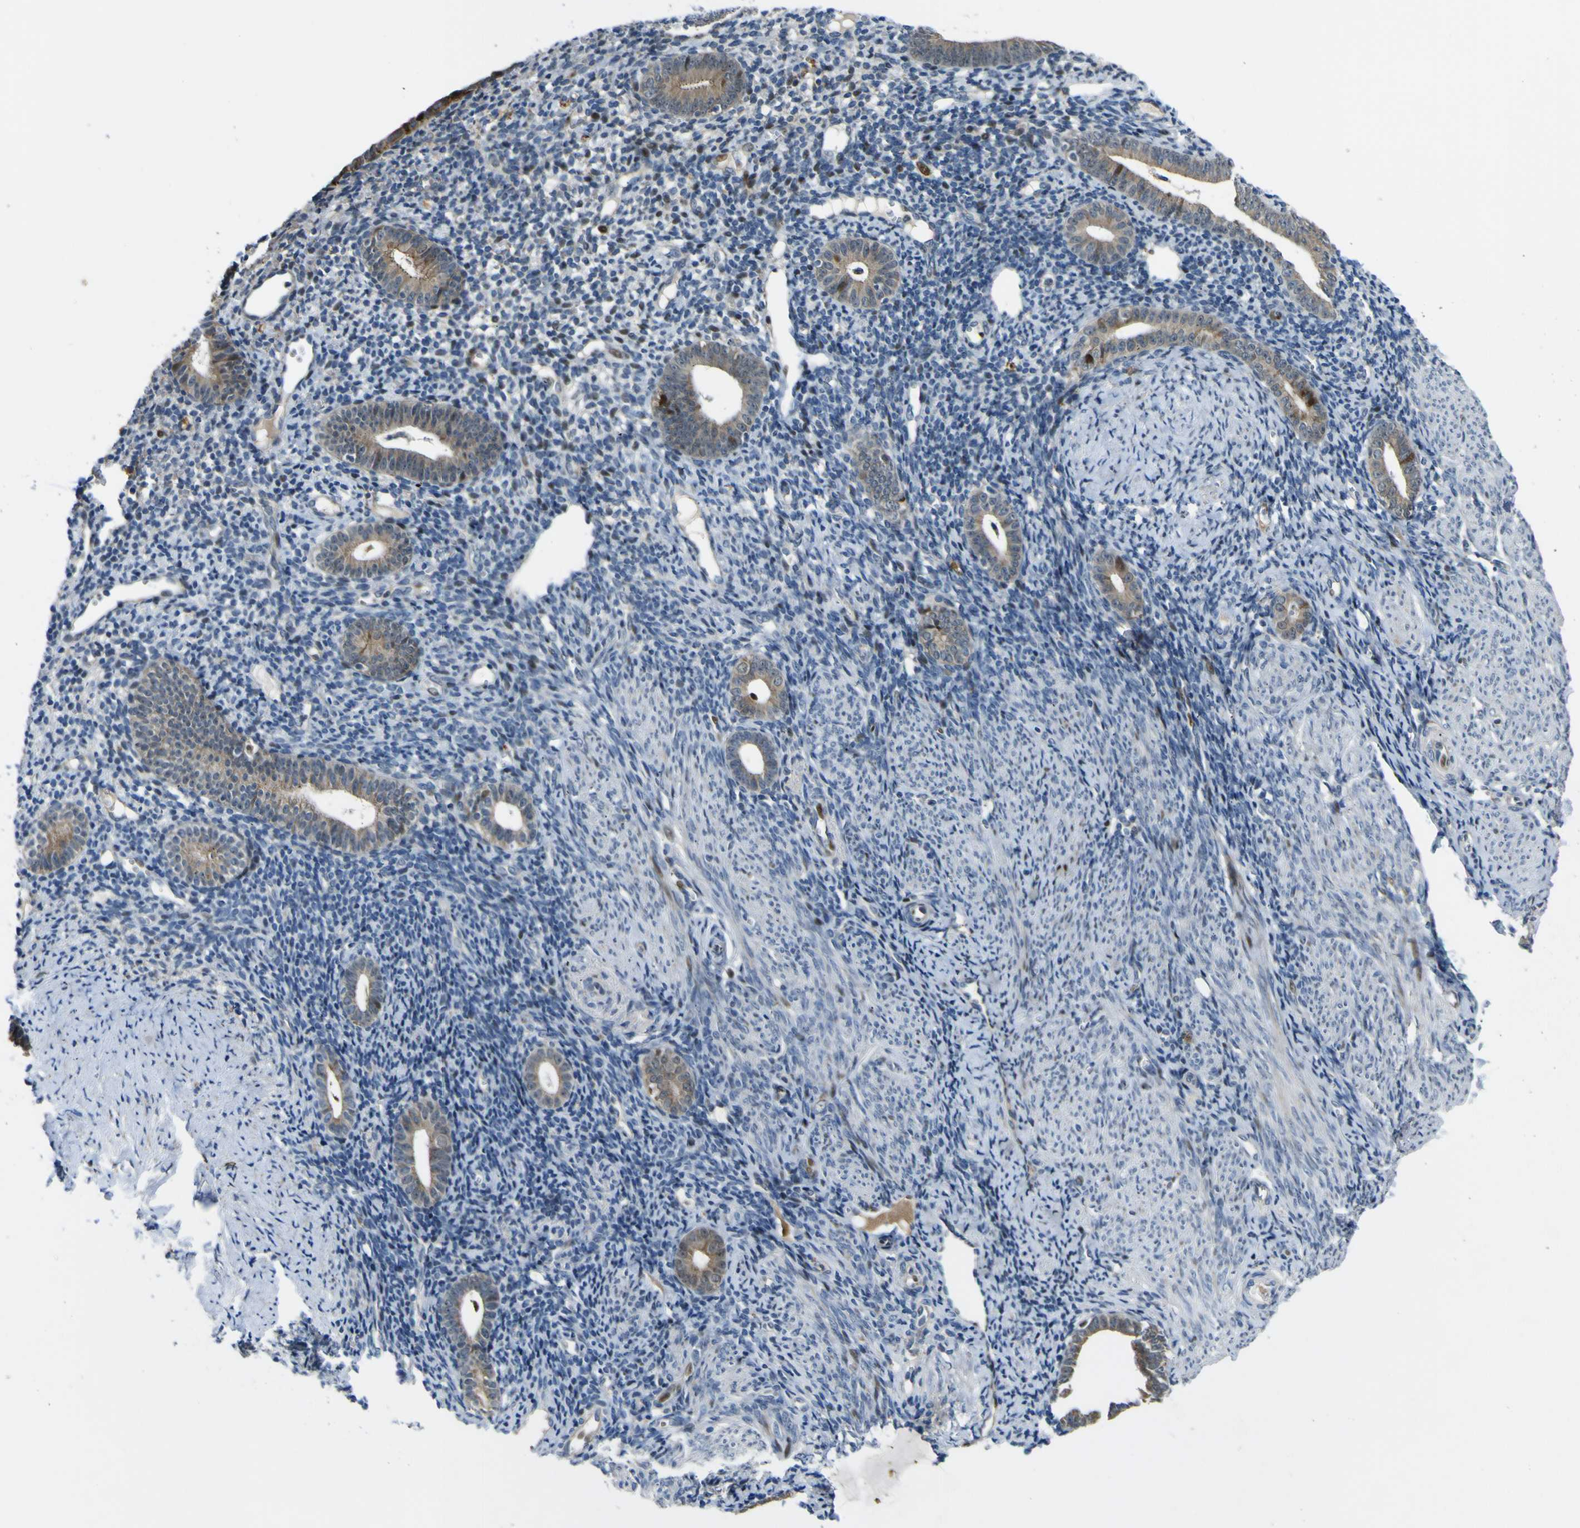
{"staining": {"intensity": "negative", "quantity": "none", "location": "none"}, "tissue": "endometrium", "cell_type": "Cells in endometrial stroma", "image_type": "normal", "snomed": [{"axis": "morphology", "description": "Normal tissue, NOS"}, {"axis": "topography", "description": "Endometrium"}], "caption": "This micrograph is of normal endometrium stained with immunohistochemistry (IHC) to label a protein in brown with the nuclei are counter-stained blue. There is no staining in cells in endometrial stroma. The staining was performed using DAB to visualize the protein expression in brown, while the nuclei were stained in blue with hematoxylin (Magnification: 20x).", "gene": "LBHD1", "patient": {"sex": "female", "age": 50}}